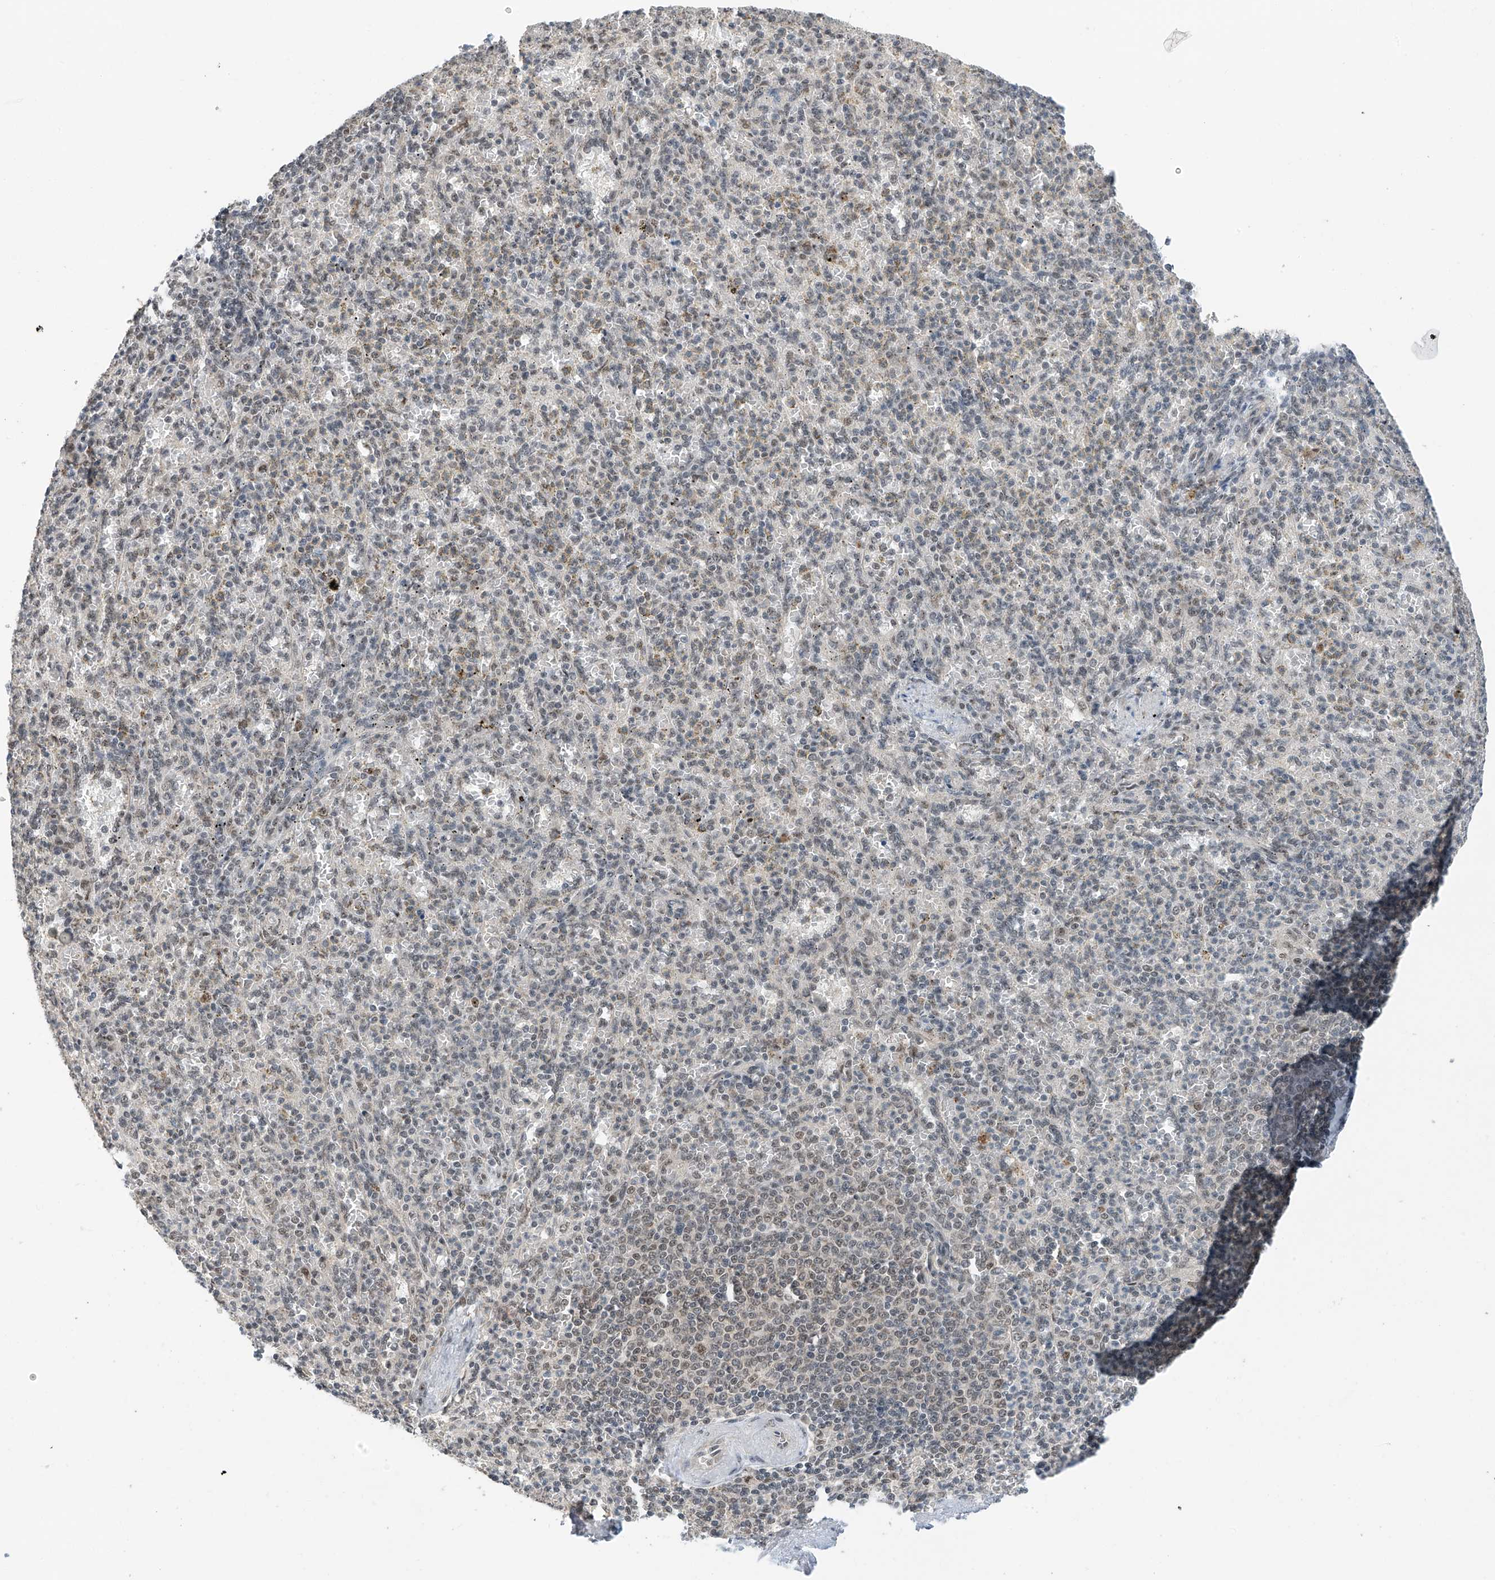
{"staining": {"intensity": "weak", "quantity": "25%-75%", "location": "nuclear"}, "tissue": "spleen", "cell_type": "Cells in red pulp", "image_type": "normal", "snomed": [{"axis": "morphology", "description": "Normal tissue, NOS"}, {"axis": "topography", "description": "Spleen"}], "caption": "Immunohistochemistry of normal human spleen shows low levels of weak nuclear expression in about 25%-75% of cells in red pulp. (Stains: DAB in brown, nuclei in blue, Microscopy: brightfield microscopy at high magnification).", "gene": "RPAIN", "patient": {"sex": "female", "age": 74}}